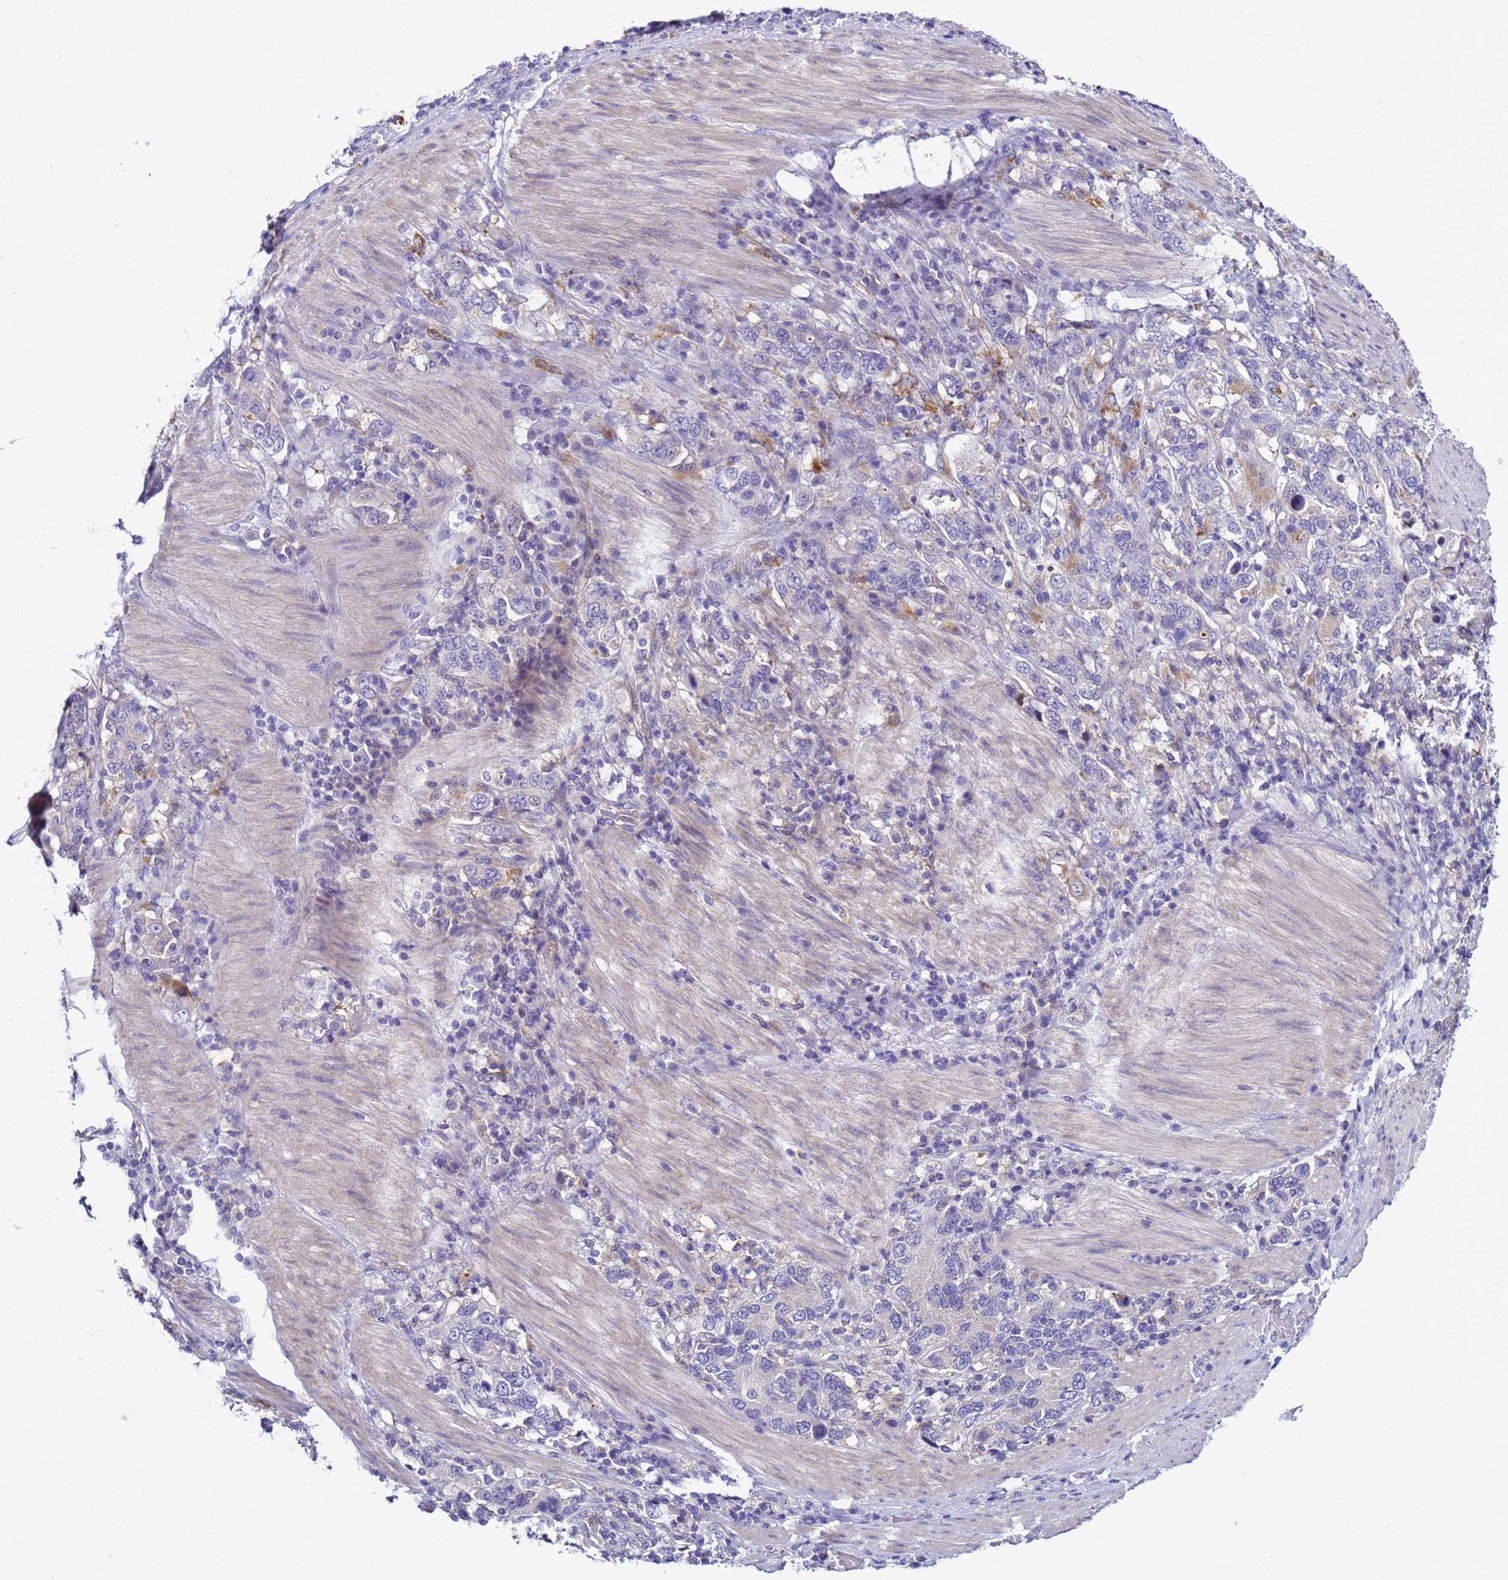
{"staining": {"intensity": "negative", "quantity": "none", "location": "none"}, "tissue": "stomach cancer", "cell_type": "Tumor cells", "image_type": "cancer", "snomed": [{"axis": "morphology", "description": "Adenocarcinoma, NOS"}, {"axis": "topography", "description": "Stomach, upper"}, {"axis": "topography", "description": "Stomach"}], "caption": "Stomach adenocarcinoma stained for a protein using IHC exhibits no positivity tumor cells.", "gene": "NAT2", "patient": {"sex": "male", "age": 62}}